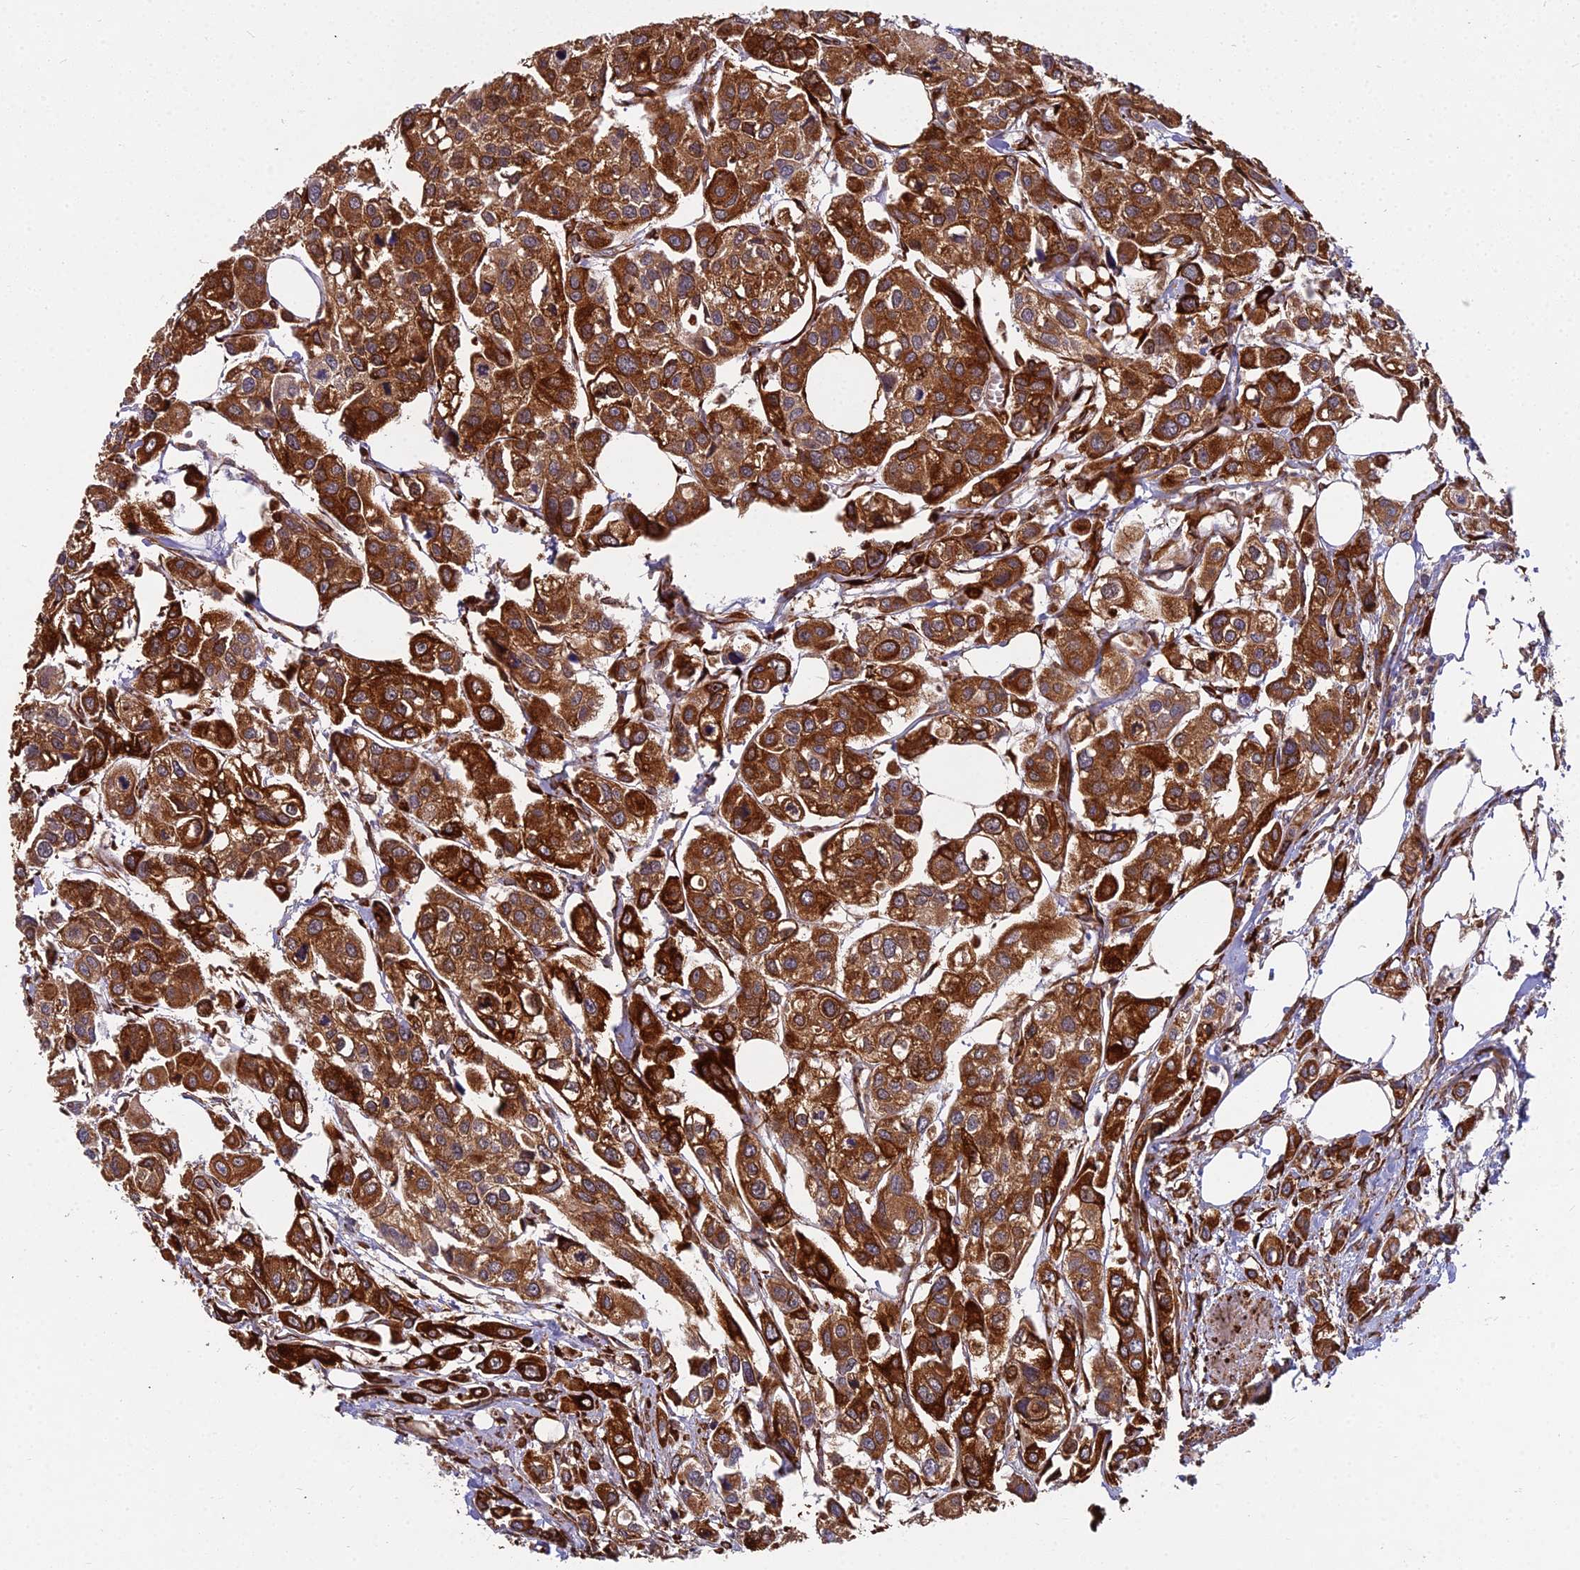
{"staining": {"intensity": "strong", "quantity": ">75%", "location": "cytoplasmic/membranous"}, "tissue": "urothelial cancer", "cell_type": "Tumor cells", "image_type": "cancer", "snomed": [{"axis": "morphology", "description": "Urothelial carcinoma, High grade"}, {"axis": "topography", "description": "Urinary bladder"}], "caption": "The micrograph displays a brown stain indicating the presence of a protein in the cytoplasmic/membranous of tumor cells in high-grade urothelial carcinoma.", "gene": "NDUFAF7", "patient": {"sex": "male", "age": 67}}